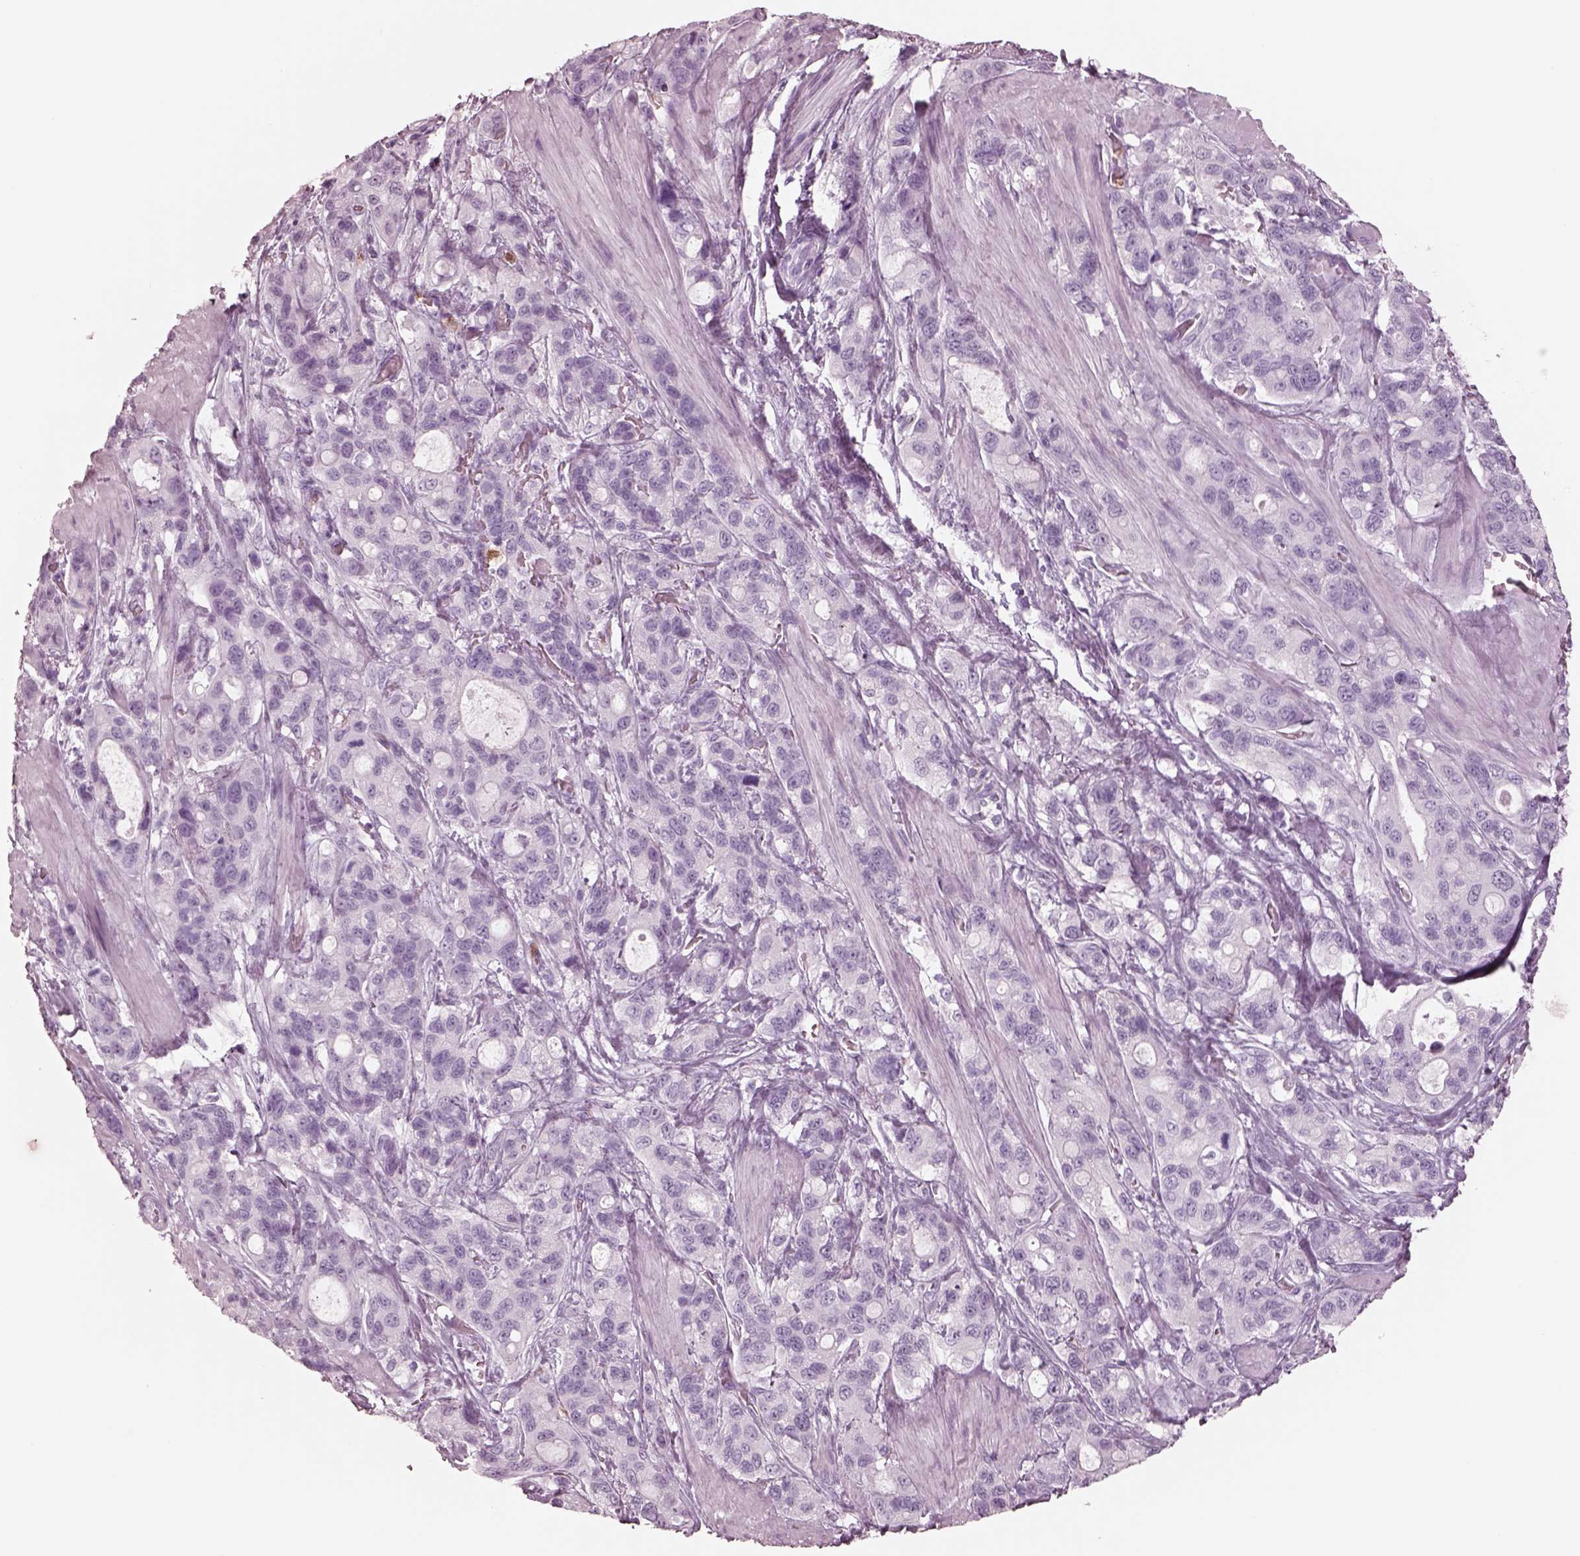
{"staining": {"intensity": "negative", "quantity": "none", "location": "none"}, "tissue": "stomach cancer", "cell_type": "Tumor cells", "image_type": "cancer", "snomed": [{"axis": "morphology", "description": "Adenocarcinoma, NOS"}, {"axis": "topography", "description": "Stomach"}], "caption": "Micrograph shows no significant protein positivity in tumor cells of adenocarcinoma (stomach).", "gene": "ELANE", "patient": {"sex": "male", "age": 63}}